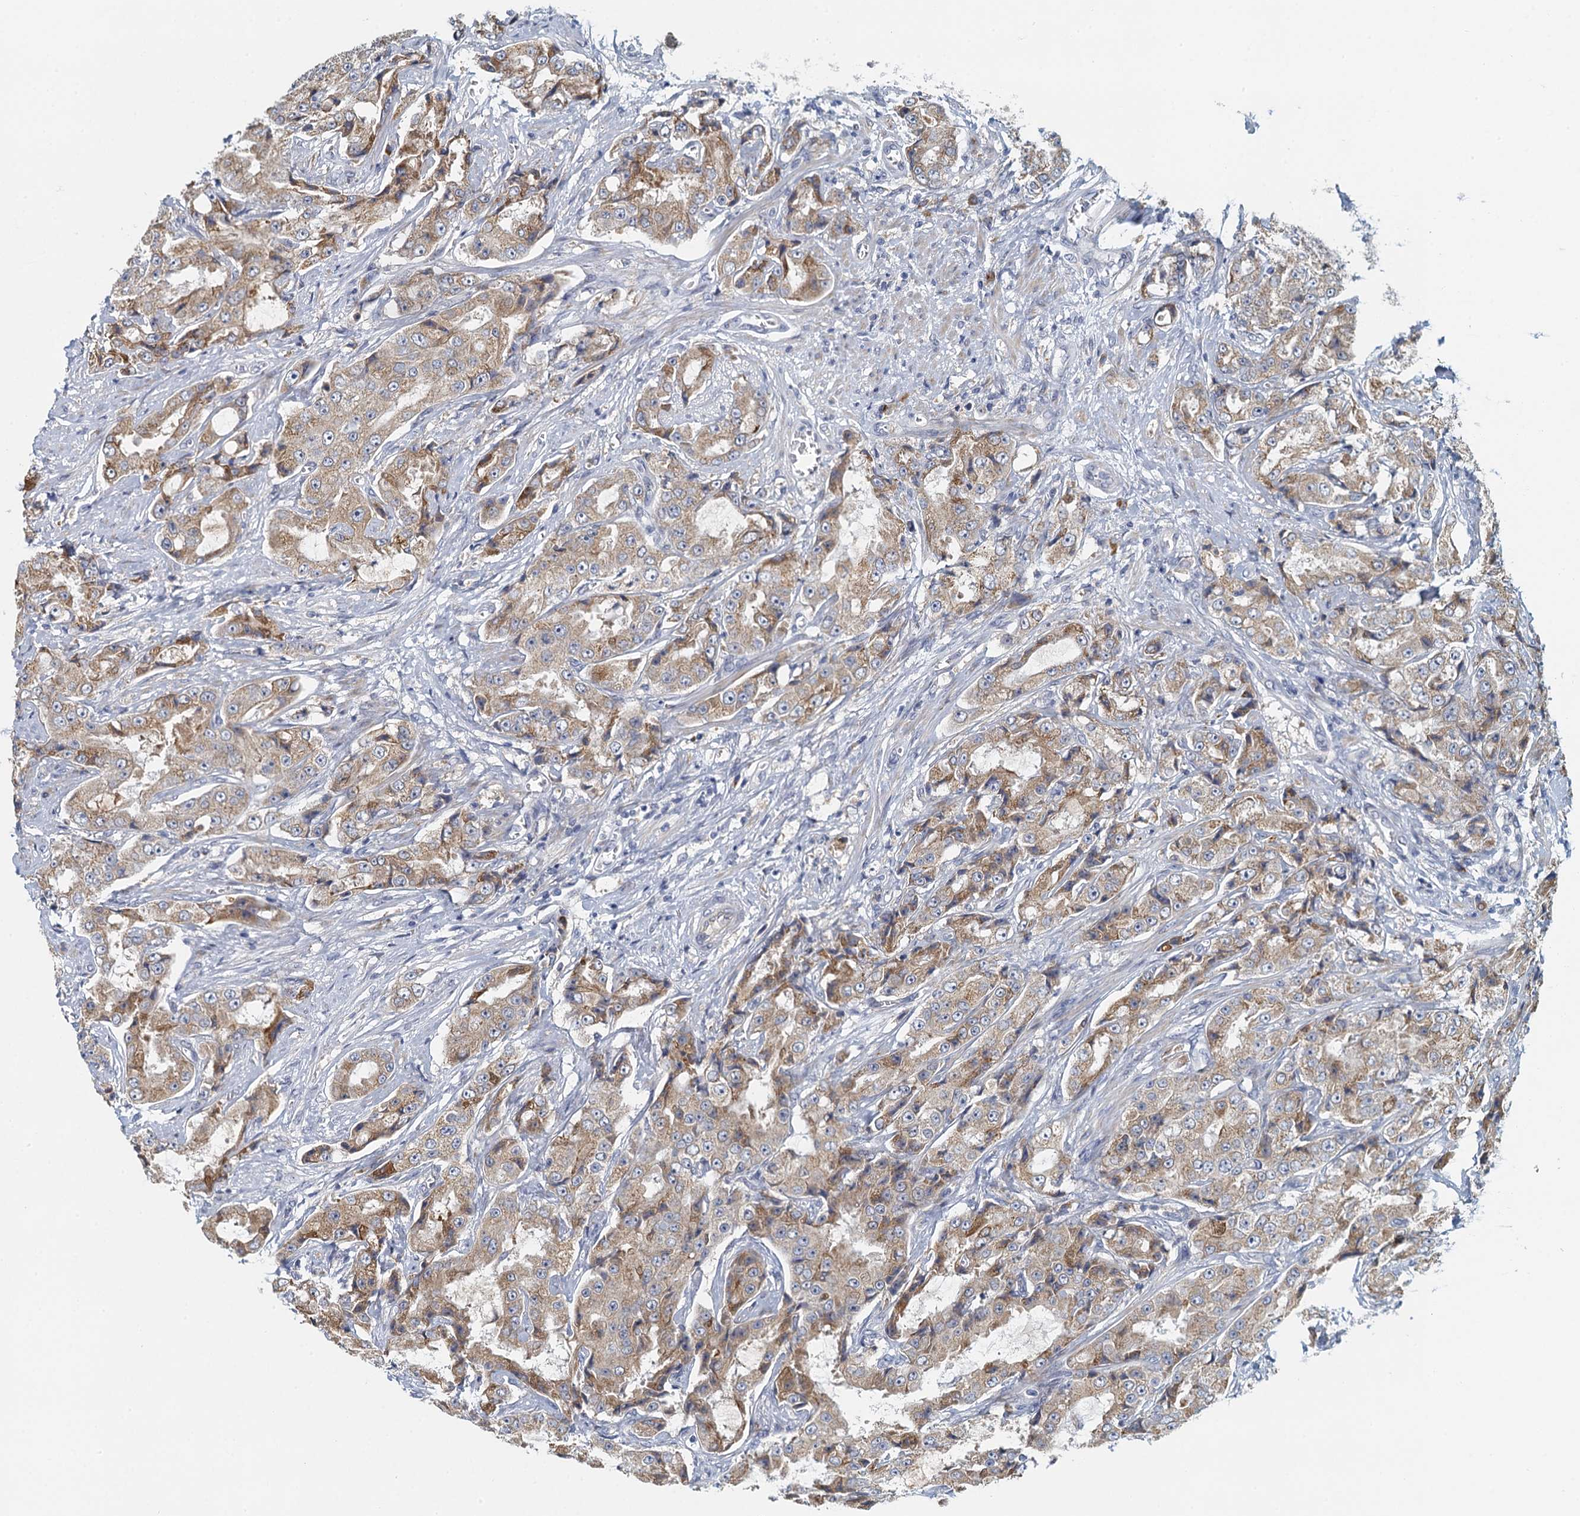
{"staining": {"intensity": "weak", "quantity": ">75%", "location": "cytoplasmic/membranous"}, "tissue": "prostate cancer", "cell_type": "Tumor cells", "image_type": "cancer", "snomed": [{"axis": "morphology", "description": "Adenocarcinoma, High grade"}, {"axis": "topography", "description": "Prostate"}], "caption": "Prostate adenocarcinoma (high-grade) was stained to show a protein in brown. There is low levels of weak cytoplasmic/membranous positivity in about >75% of tumor cells.", "gene": "ALG2", "patient": {"sex": "male", "age": 73}}